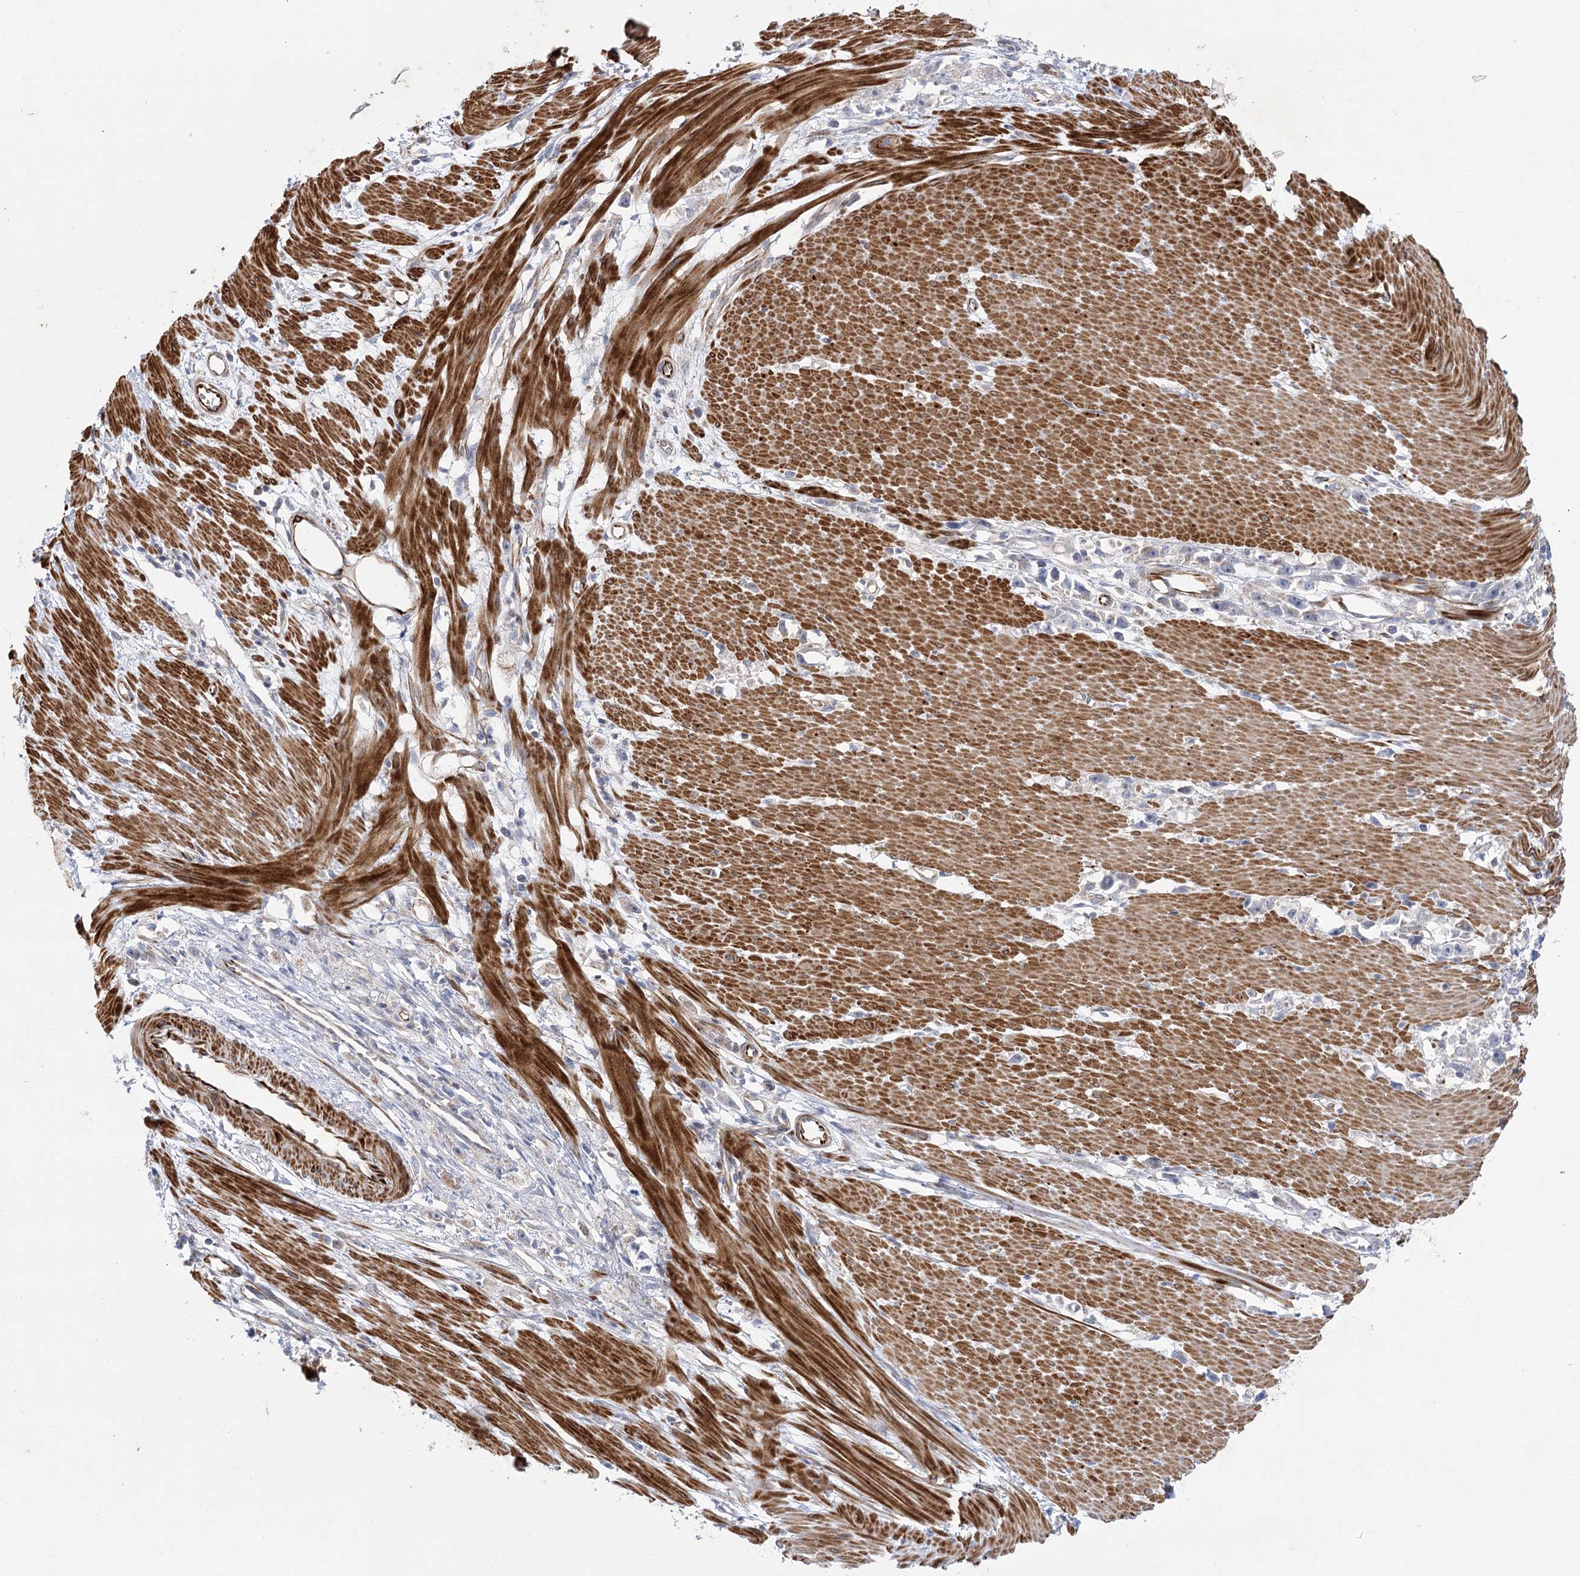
{"staining": {"intensity": "negative", "quantity": "none", "location": "none"}, "tissue": "stomach cancer", "cell_type": "Tumor cells", "image_type": "cancer", "snomed": [{"axis": "morphology", "description": "Adenocarcinoma, NOS"}, {"axis": "topography", "description": "Stomach"}], "caption": "The photomicrograph exhibits no significant staining in tumor cells of adenocarcinoma (stomach).", "gene": "DHTKD1", "patient": {"sex": "female", "age": 59}}